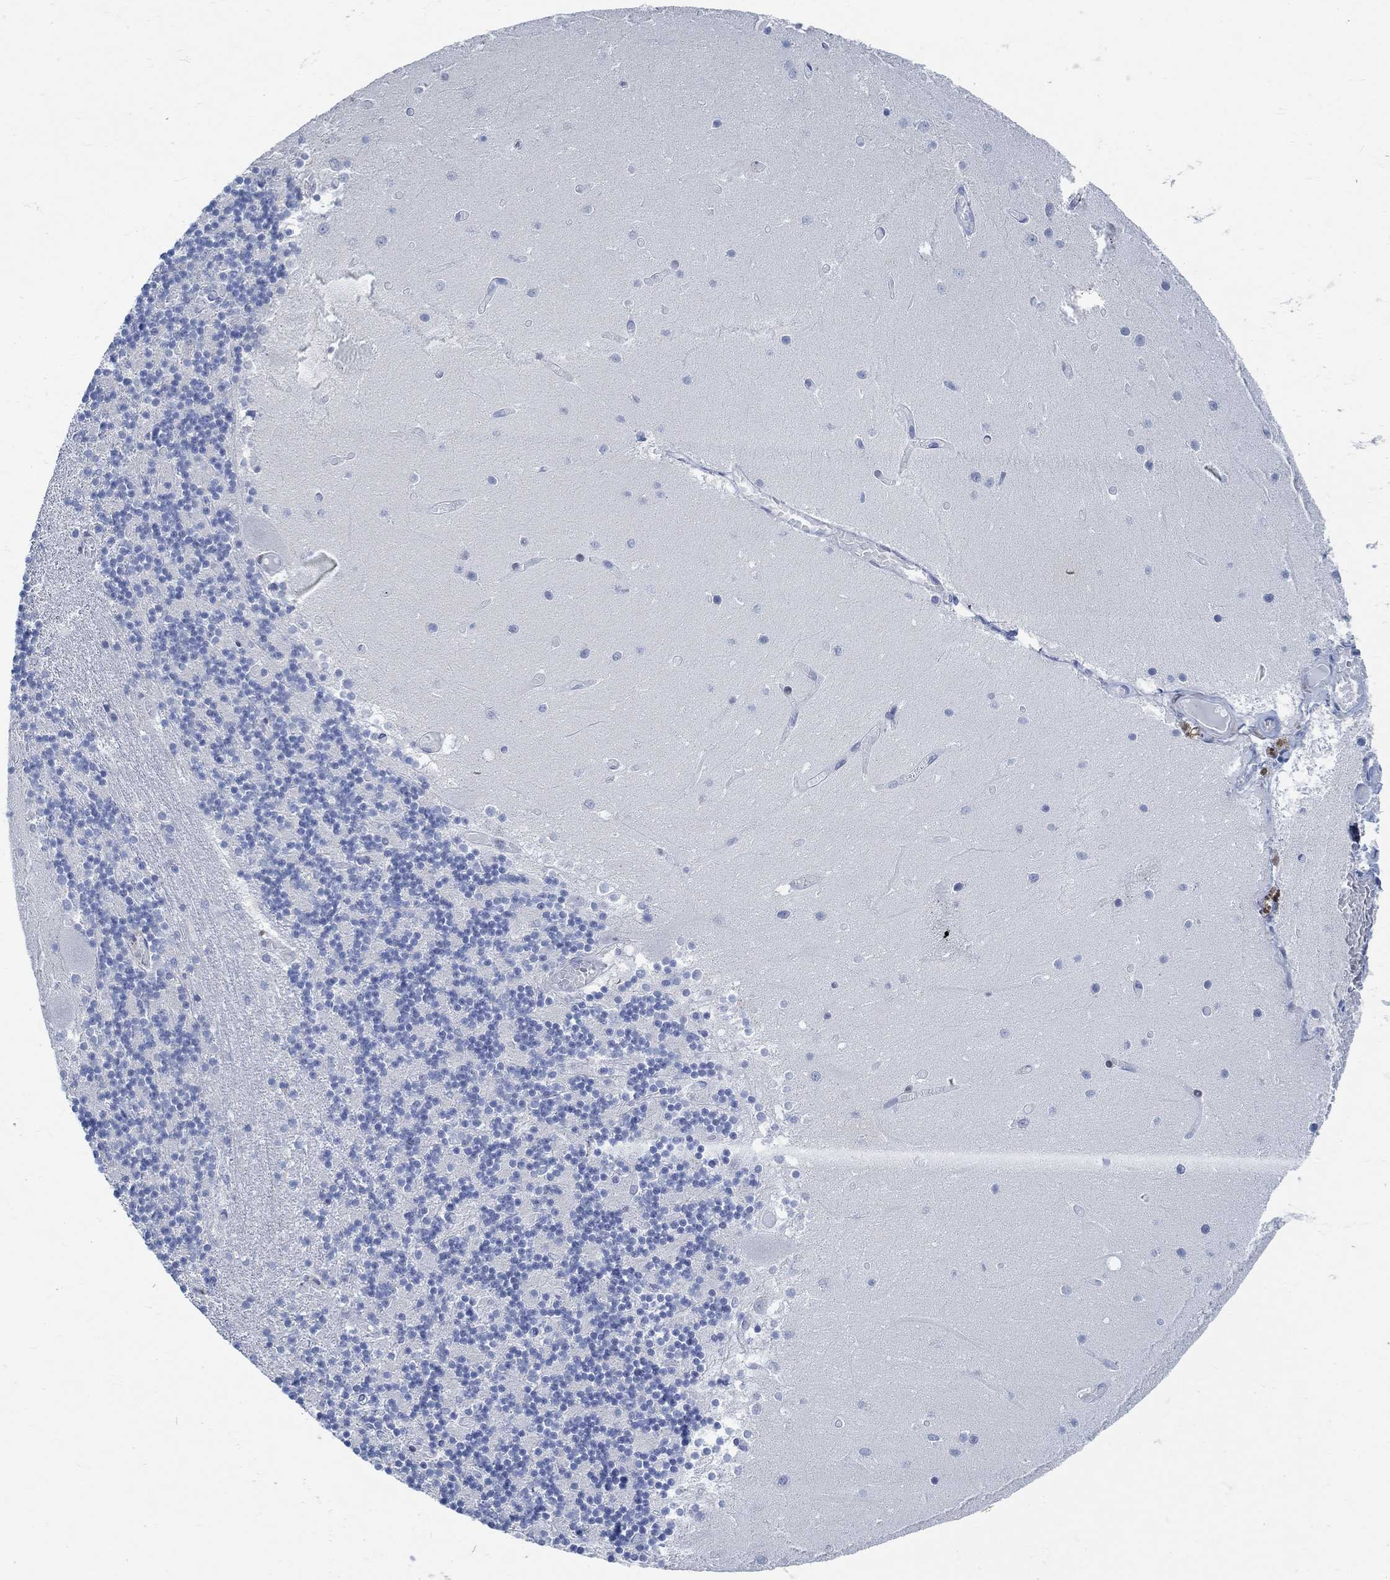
{"staining": {"intensity": "negative", "quantity": "none", "location": "none"}, "tissue": "cerebellum", "cell_type": "Cells in granular layer", "image_type": "normal", "snomed": [{"axis": "morphology", "description": "Normal tissue, NOS"}, {"axis": "topography", "description": "Cerebellum"}], "caption": "Histopathology image shows no protein expression in cells in granular layer of normal cerebellum. (Immunohistochemistry (ihc), brightfield microscopy, high magnification).", "gene": "RBM20", "patient": {"sex": "female", "age": 28}}